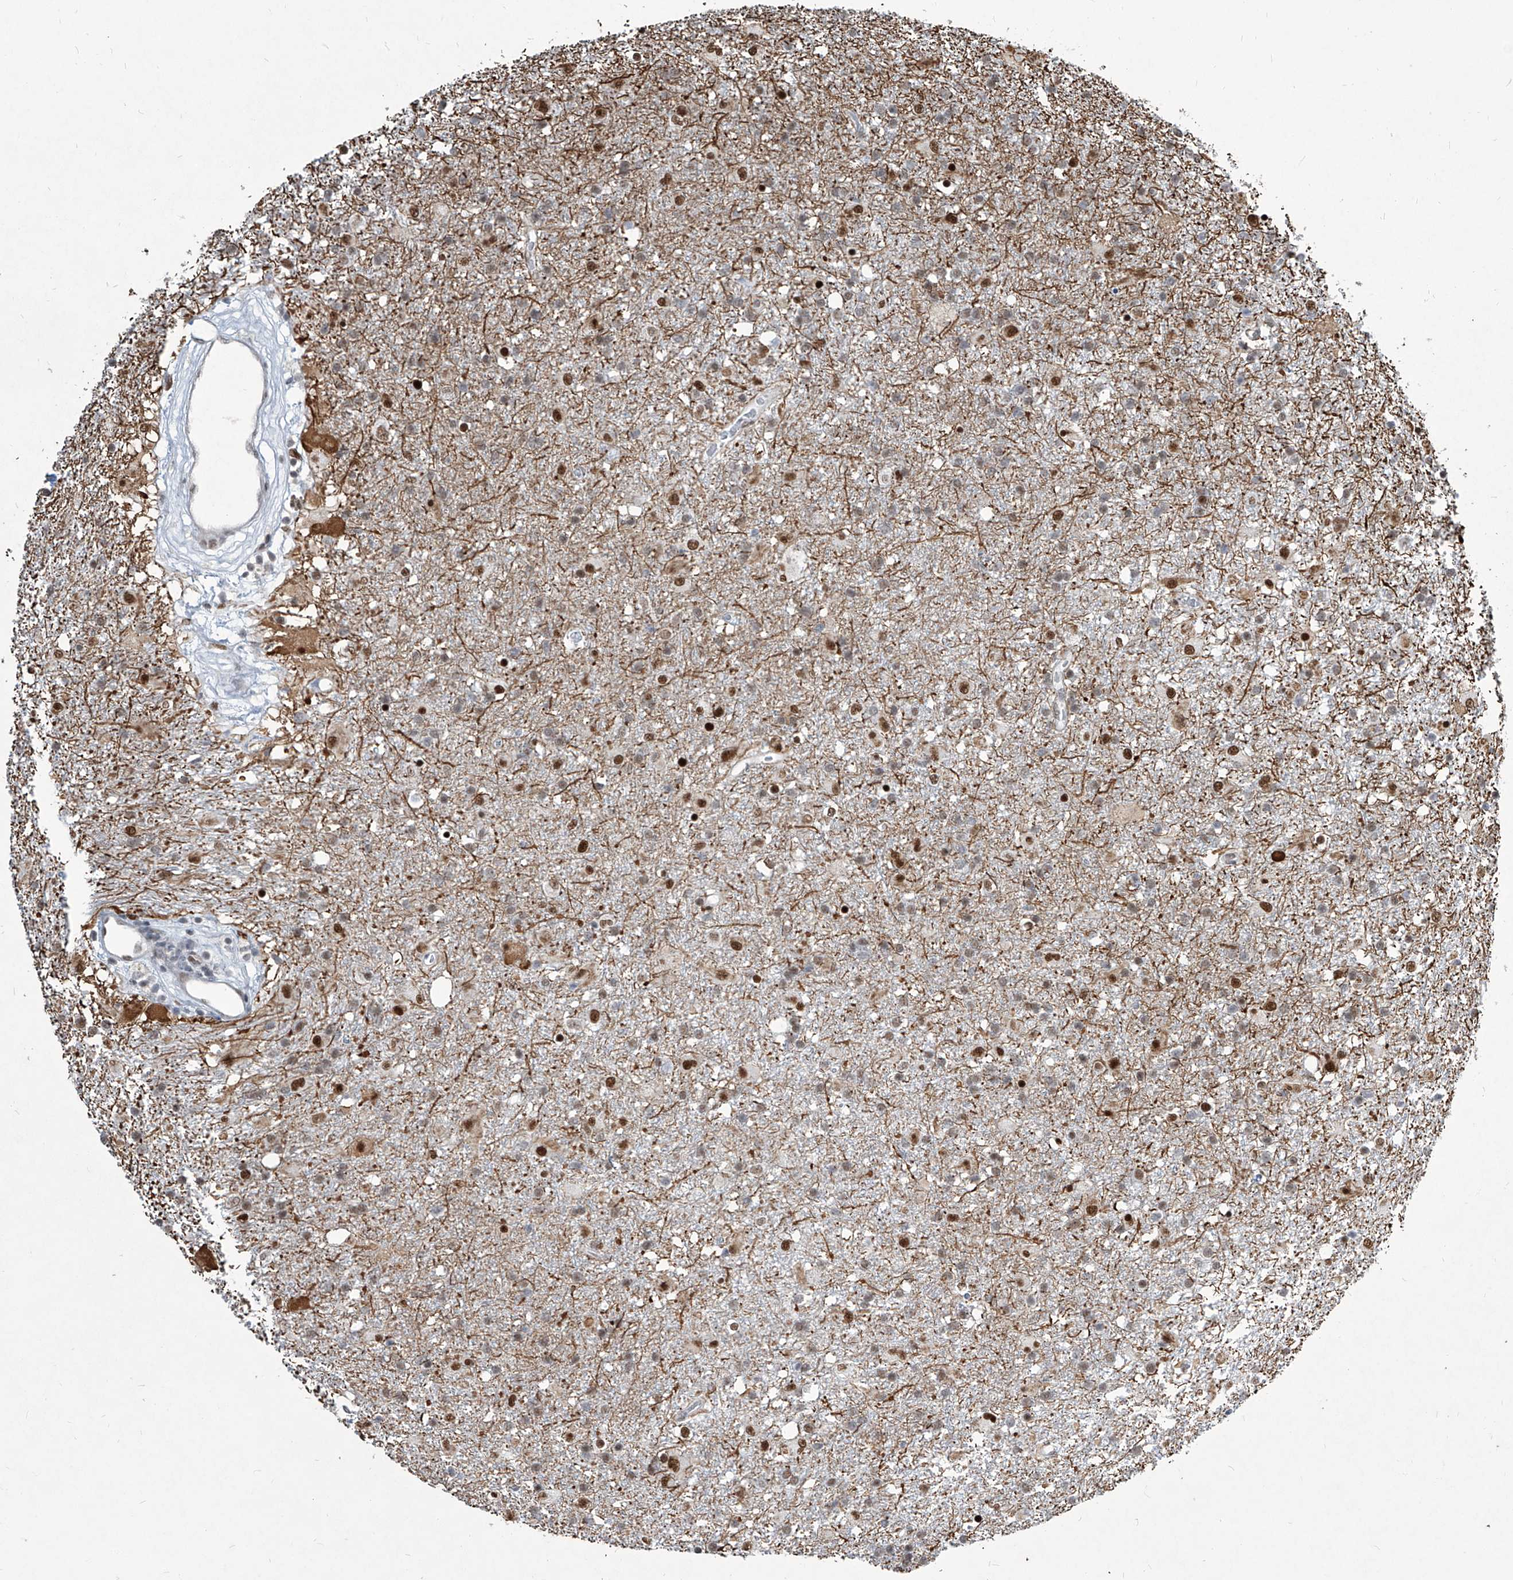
{"staining": {"intensity": "strong", "quantity": "25%-75%", "location": "nuclear"}, "tissue": "glioma", "cell_type": "Tumor cells", "image_type": "cancer", "snomed": [{"axis": "morphology", "description": "Glioma, malignant, Low grade"}, {"axis": "topography", "description": "Brain"}], "caption": "Immunohistochemistry (IHC) staining of malignant glioma (low-grade), which shows high levels of strong nuclear expression in about 25%-75% of tumor cells indicating strong nuclear protein expression. The staining was performed using DAB (3,3'-diaminobenzidine) (brown) for protein detection and nuclei were counterstained in hematoxylin (blue).", "gene": "IRF2", "patient": {"sex": "male", "age": 65}}